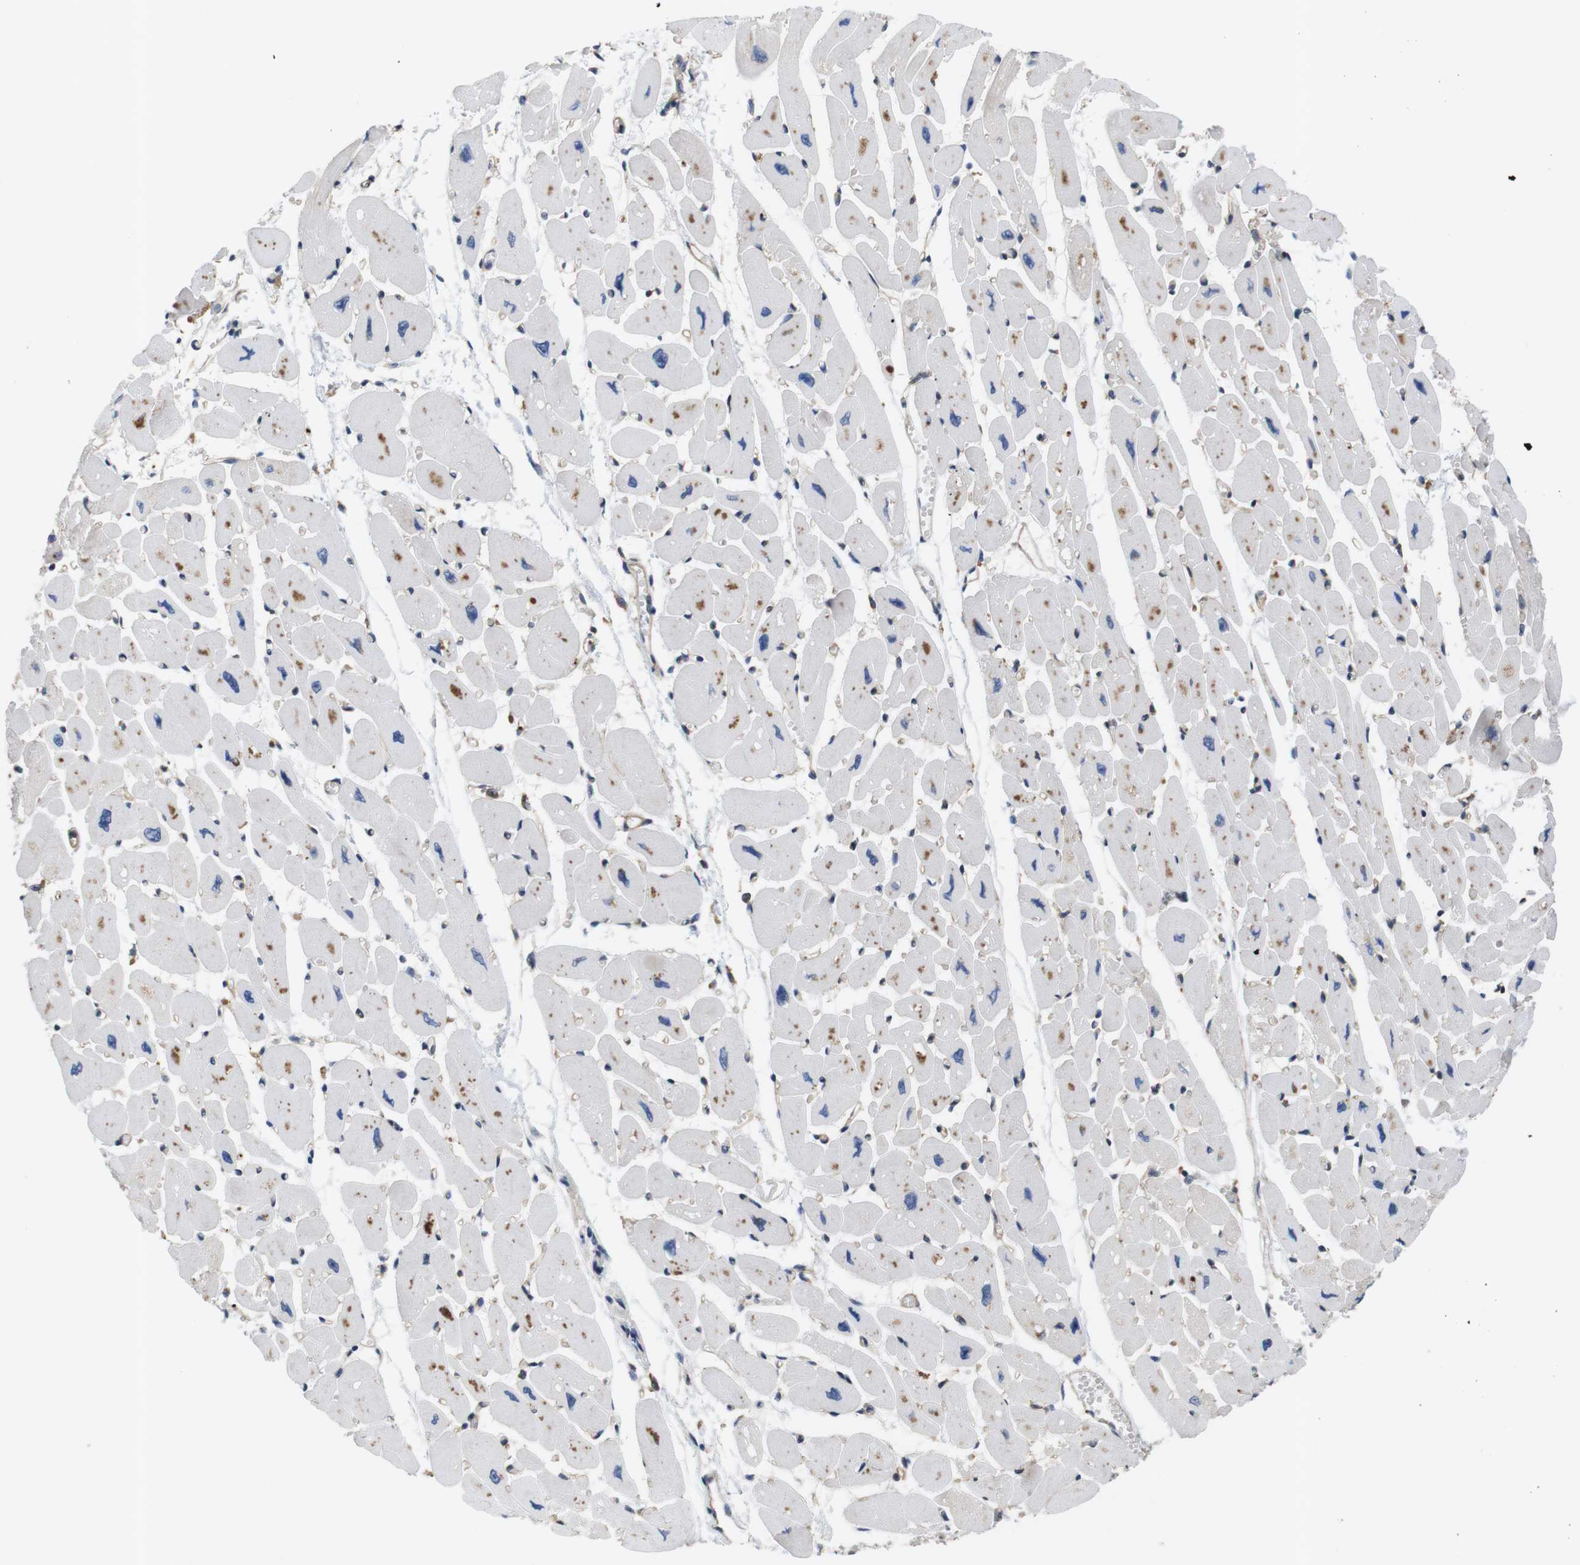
{"staining": {"intensity": "moderate", "quantity": "25%-75%", "location": "cytoplasmic/membranous"}, "tissue": "heart muscle", "cell_type": "Cardiomyocytes", "image_type": "normal", "snomed": [{"axis": "morphology", "description": "Normal tissue, NOS"}, {"axis": "topography", "description": "Heart"}], "caption": "Brown immunohistochemical staining in benign human heart muscle shows moderate cytoplasmic/membranous expression in about 25%-75% of cardiomyocytes. The staining is performed using DAB brown chromogen to label protein expression. The nuclei are counter-stained blue using hematoxylin.", "gene": "HERPUD2", "patient": {"sex": "female", "age": 54}}